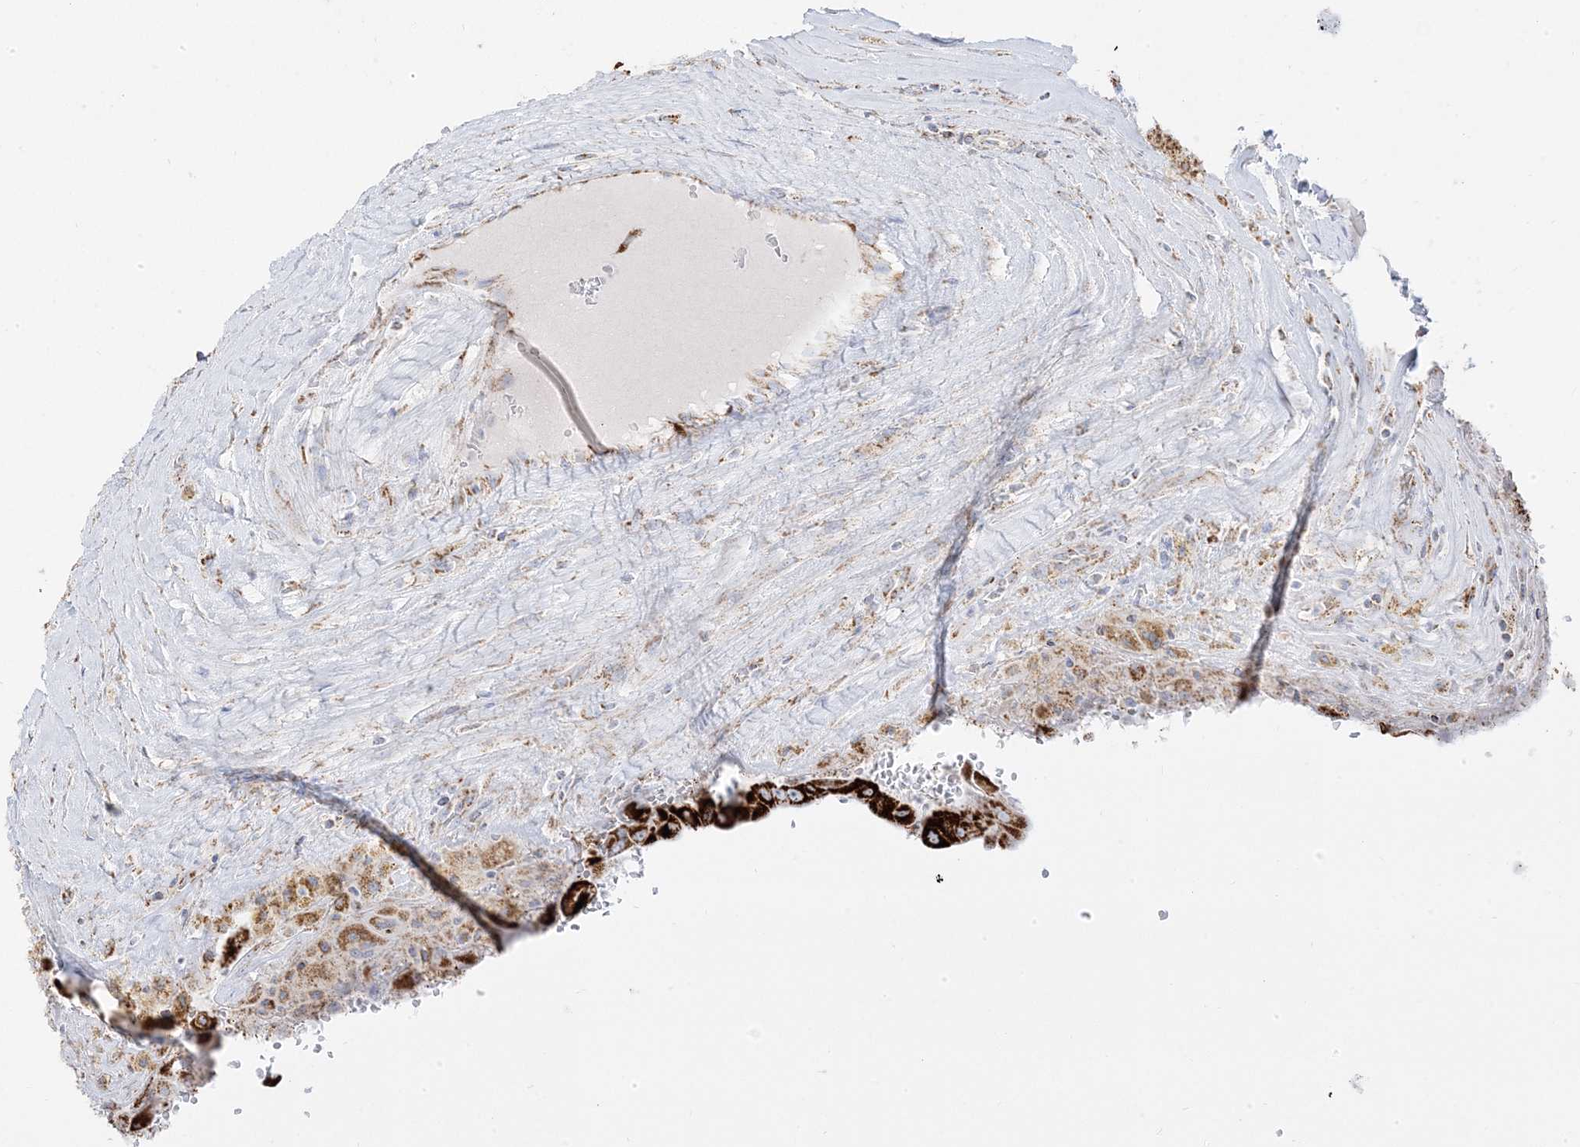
{"staining": {"intensity": "strong", "quantity": ">75%", "location": "cytoplasmic/membranous"}, "tissue": "thyroid cancer", "cell_type": "Tumor cells", "image_type": "cancer", "snomed": [{"axis": "morphology", "description": "Papillary adenocarcinoma, NOS"}, {"axis": "topography", "description": "Thyroid gland"}], "caption": "A micrograph of human papillary adenocarcinoma (thyroid) stained for a protein demonstrates strong cytoplasmic/membranous brown staining in tumor cells. The protein is shown in brown color, while the nuclei are stained blue.", "gene": "PCCB", "patient": {"sex": "male", "age": 77}}